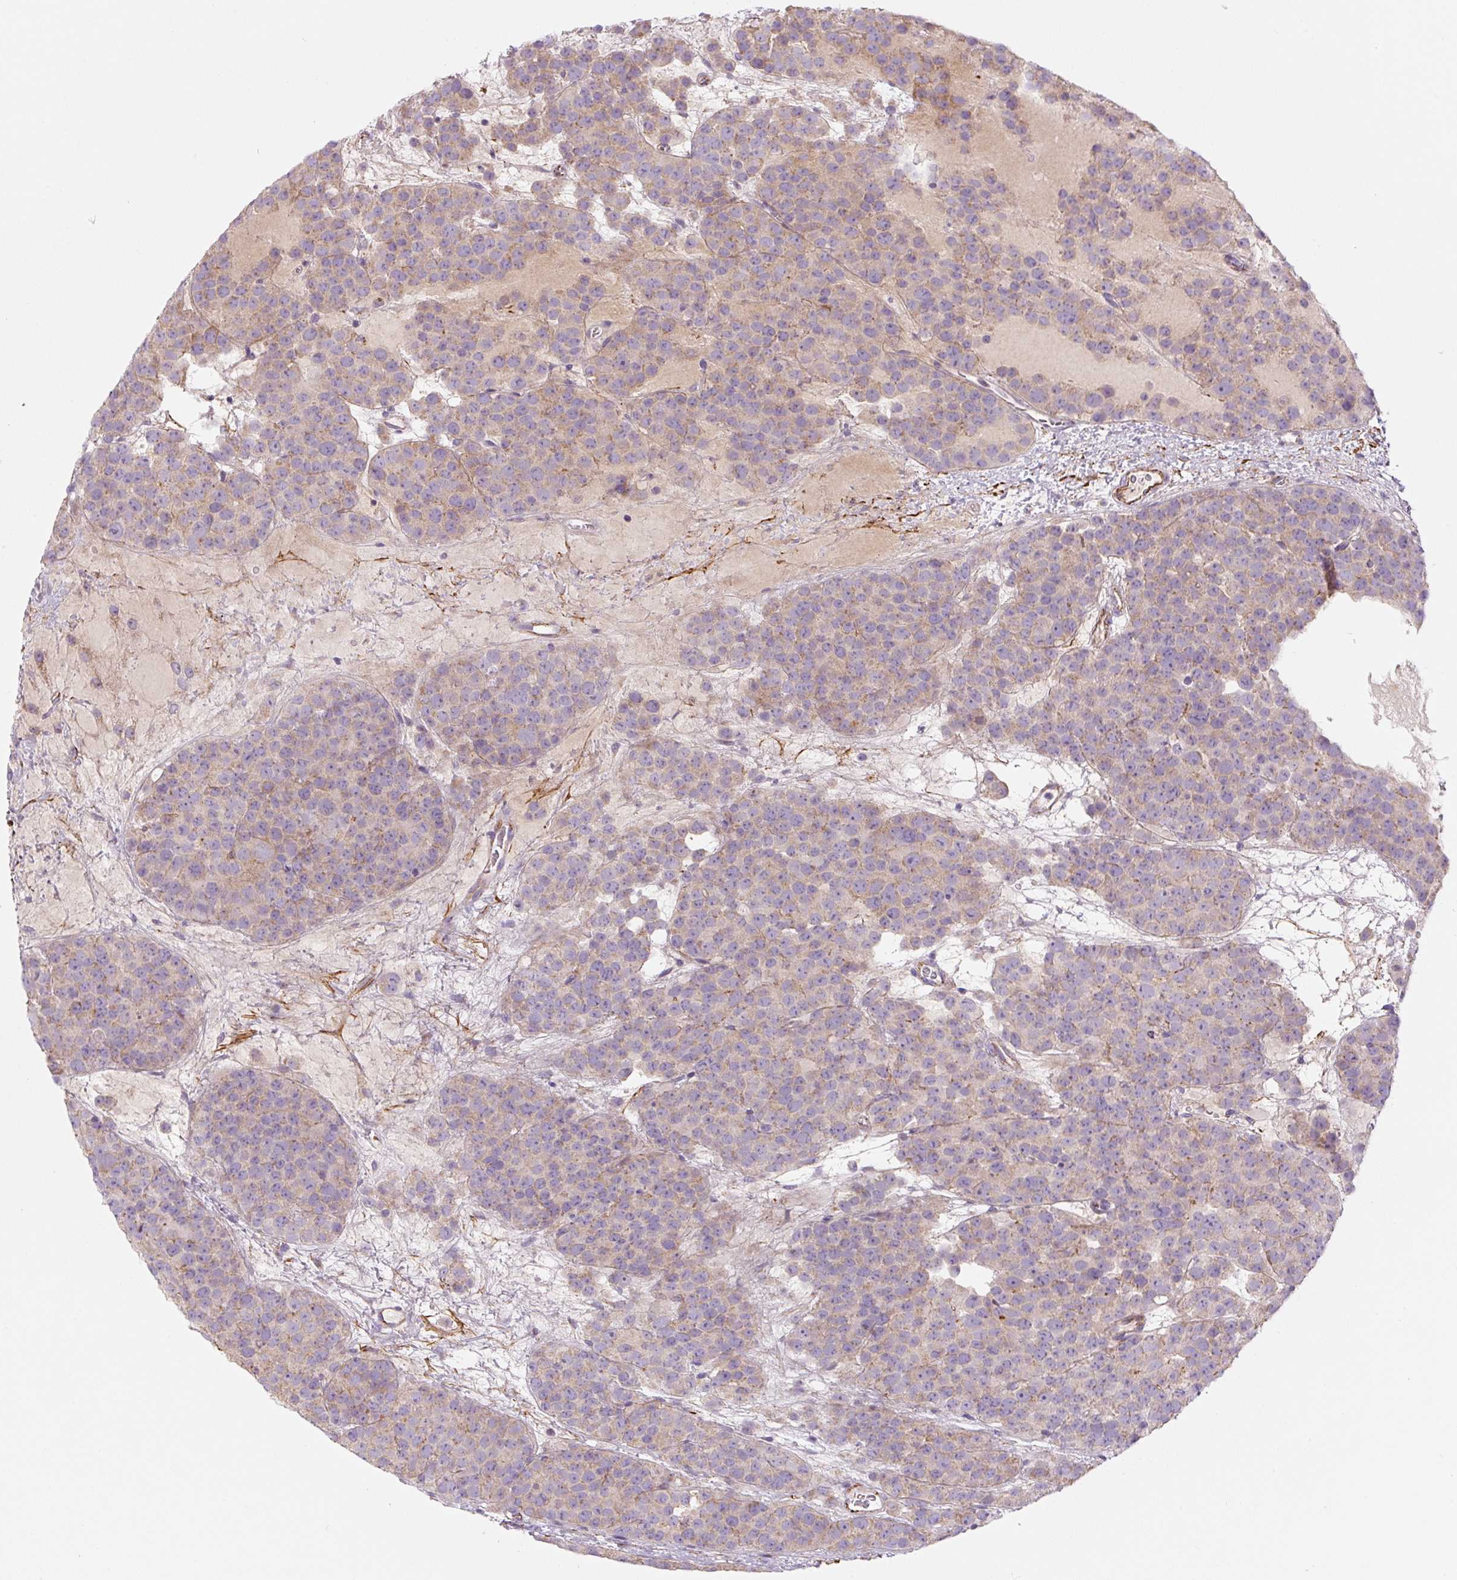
{"staining": {"intensity": "weak", "quantity": "<25%", "location": "cytoplasmic/membranous"}, "tissue": "testis cancer", "cell_type": "Tumor cells", "image_type": "cancer", "snomed": [{"axis": "morphology", "description": "Seminoma, NOS"}, {"axis": "topography", "description": "Testis"}], "caption": "This is an IHC photomicrograph of testis seminoma. There is no expression in tumor cells.", "gene": "CCNI2", "patient": {"sex": "male", "age": 71}}